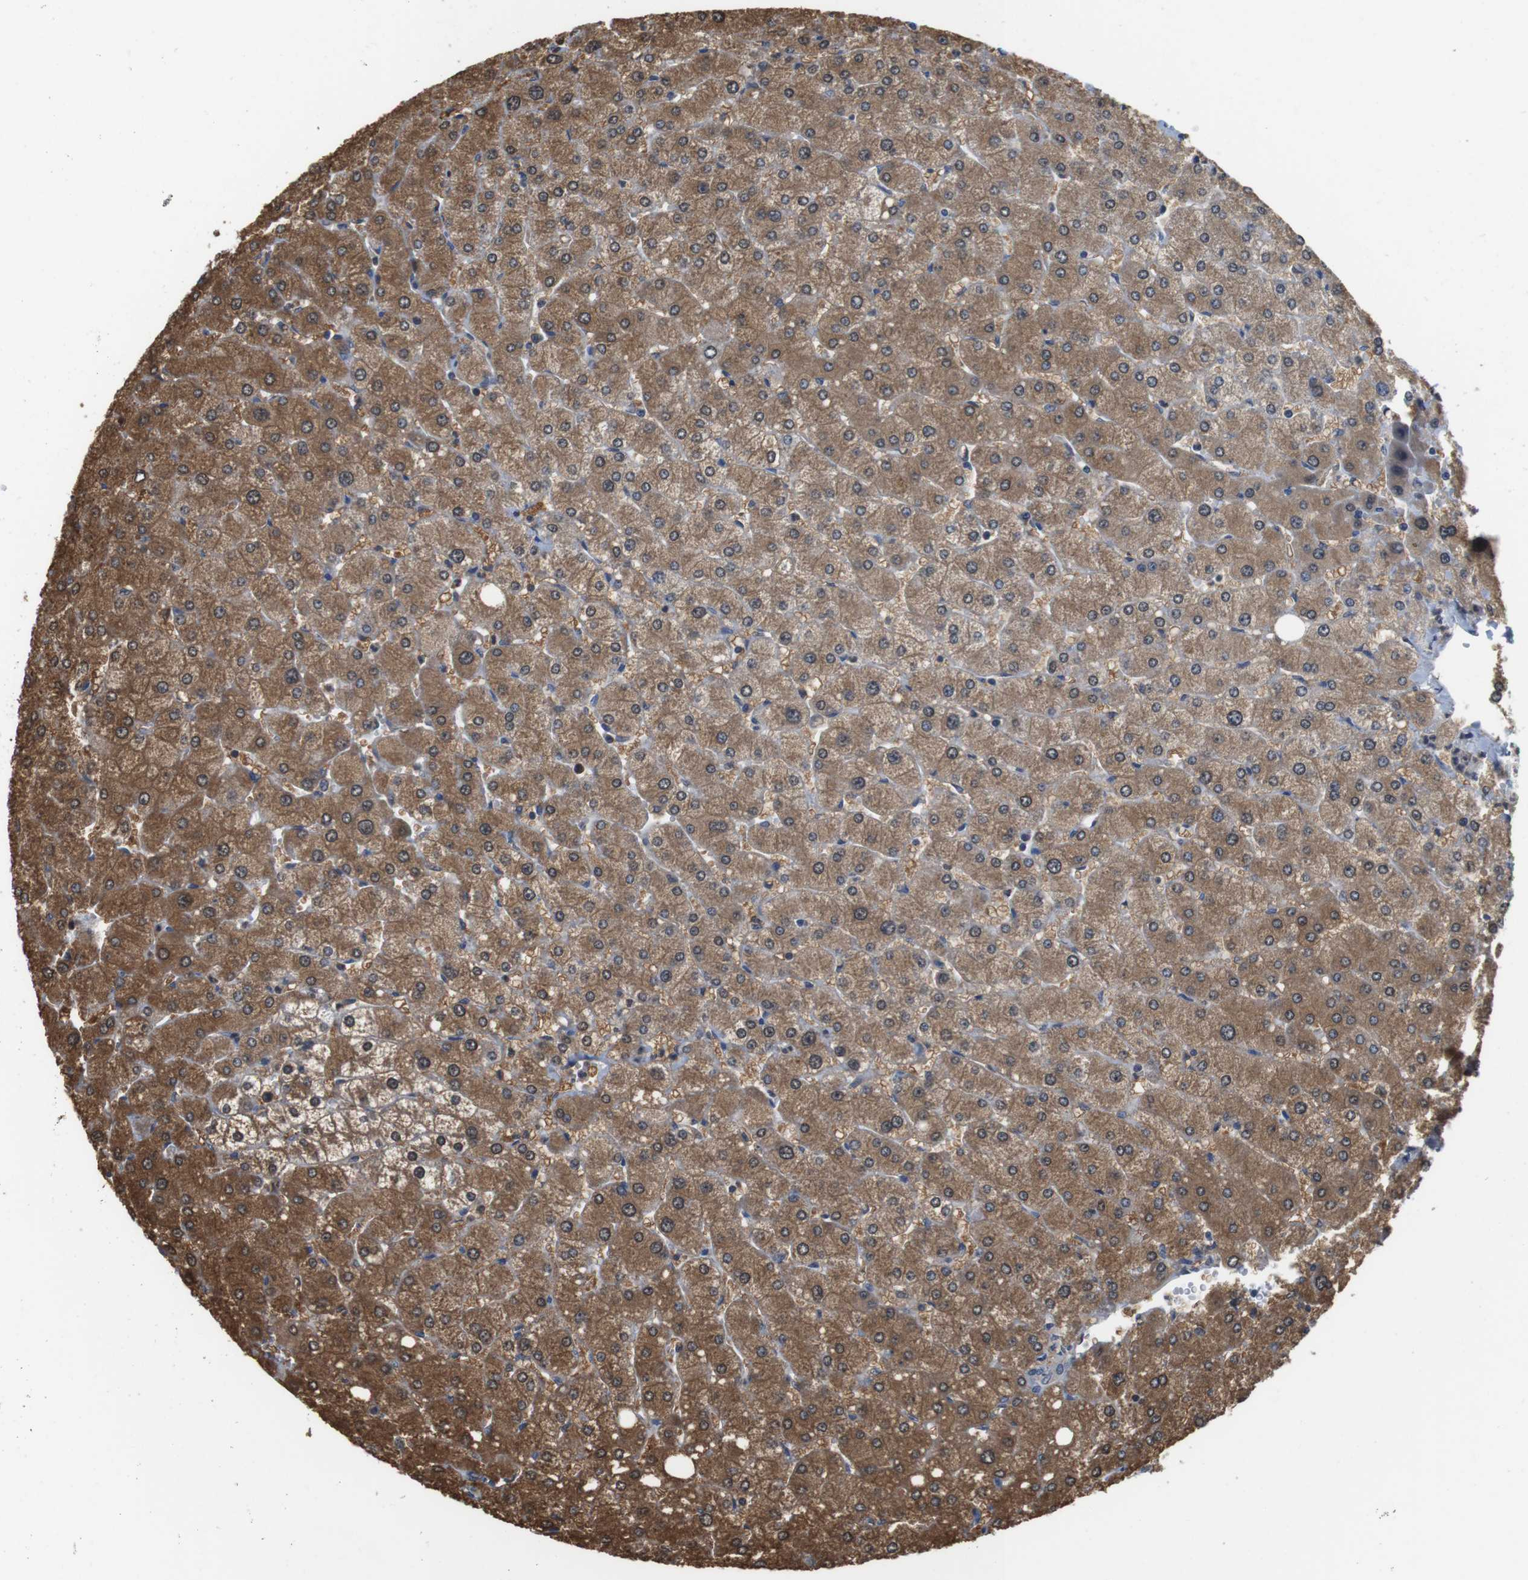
{"staining": {"intensity": "negative", "quantity": "none", "location": "none"}, "tissue": "liver", "cell_type": "Cholangiocytes", "image_type": "normal", "snomed": [{"axis": "morphology", "description": "Normal tissue, NOS"}, {"axis": "topography", "description": "Liver"}], "caption": "IHC image of benign liver: human liver stained with DAB (3,3'-diaminobenzidine) displays no significant protein expression in cholangiocytes. The staining was performed using DAB (3,3'-diaminobenzidine) to visualize the protein expression in brown, while the nuclei were stained in blue with hematoxylin (Magnification: 20x).", "gene": "LDHA", "patient": {"sex": "male", "age": 55}}